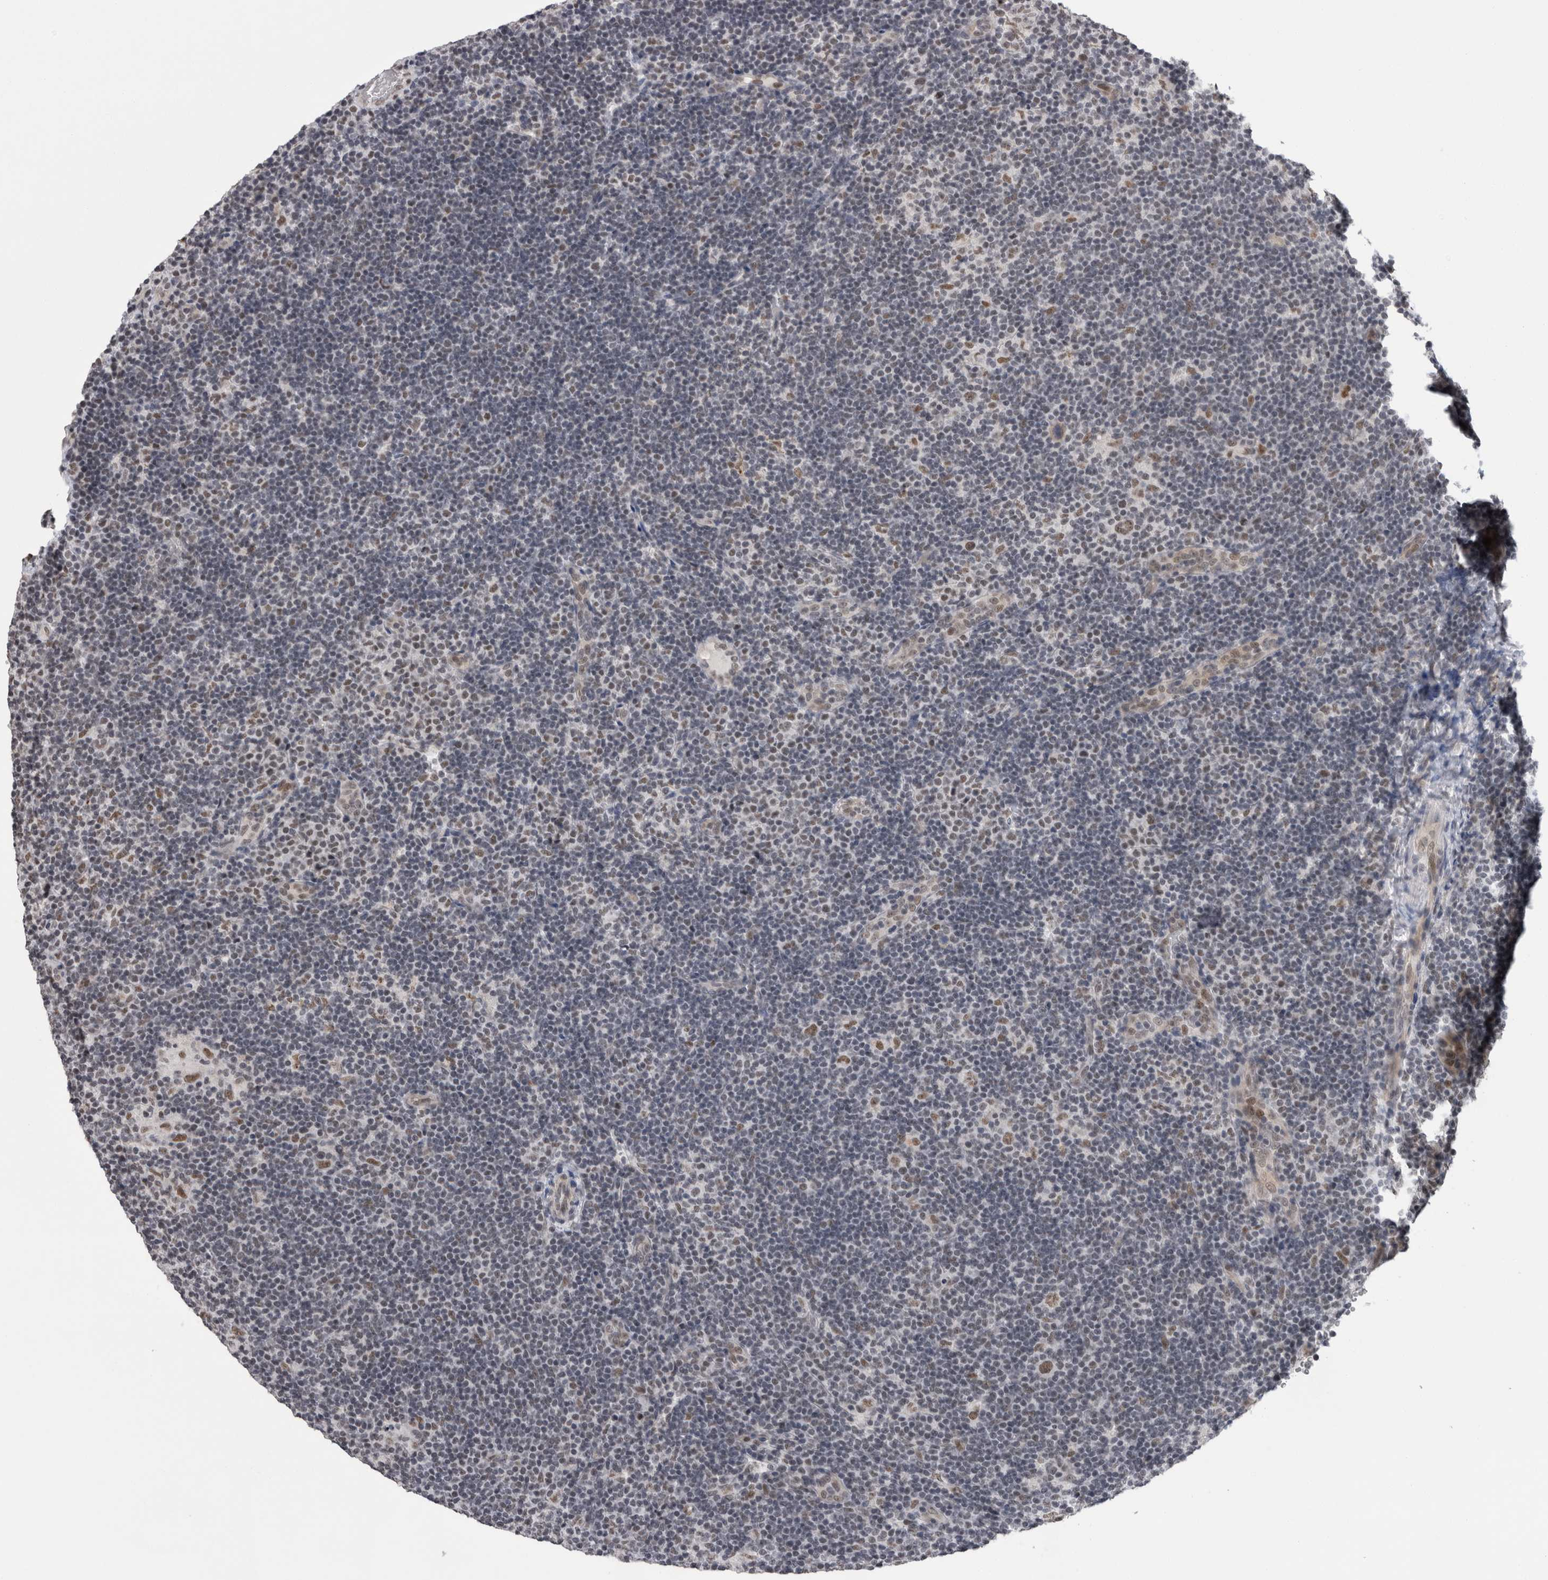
{"staining": {"intensity": "moderate", "quantity": ">75%", "location": "nuclear"}, "tissue": "lymphoma", "cell_type": "Tumor cells", "image_type": "cancer", "snomed": [{"axis": "morphology", "description": "Hodgkin's disease, NOS"}, {"axis": "topography", "description": "Lymph node"}], "caption": "About >75% of tumor cells in human lymphoma show moderate nuclear protein positivity as visualized by brown immunohistochemical staining.", "gene": "CPSF2", "patient": {"sex": "female", "age": 57}}